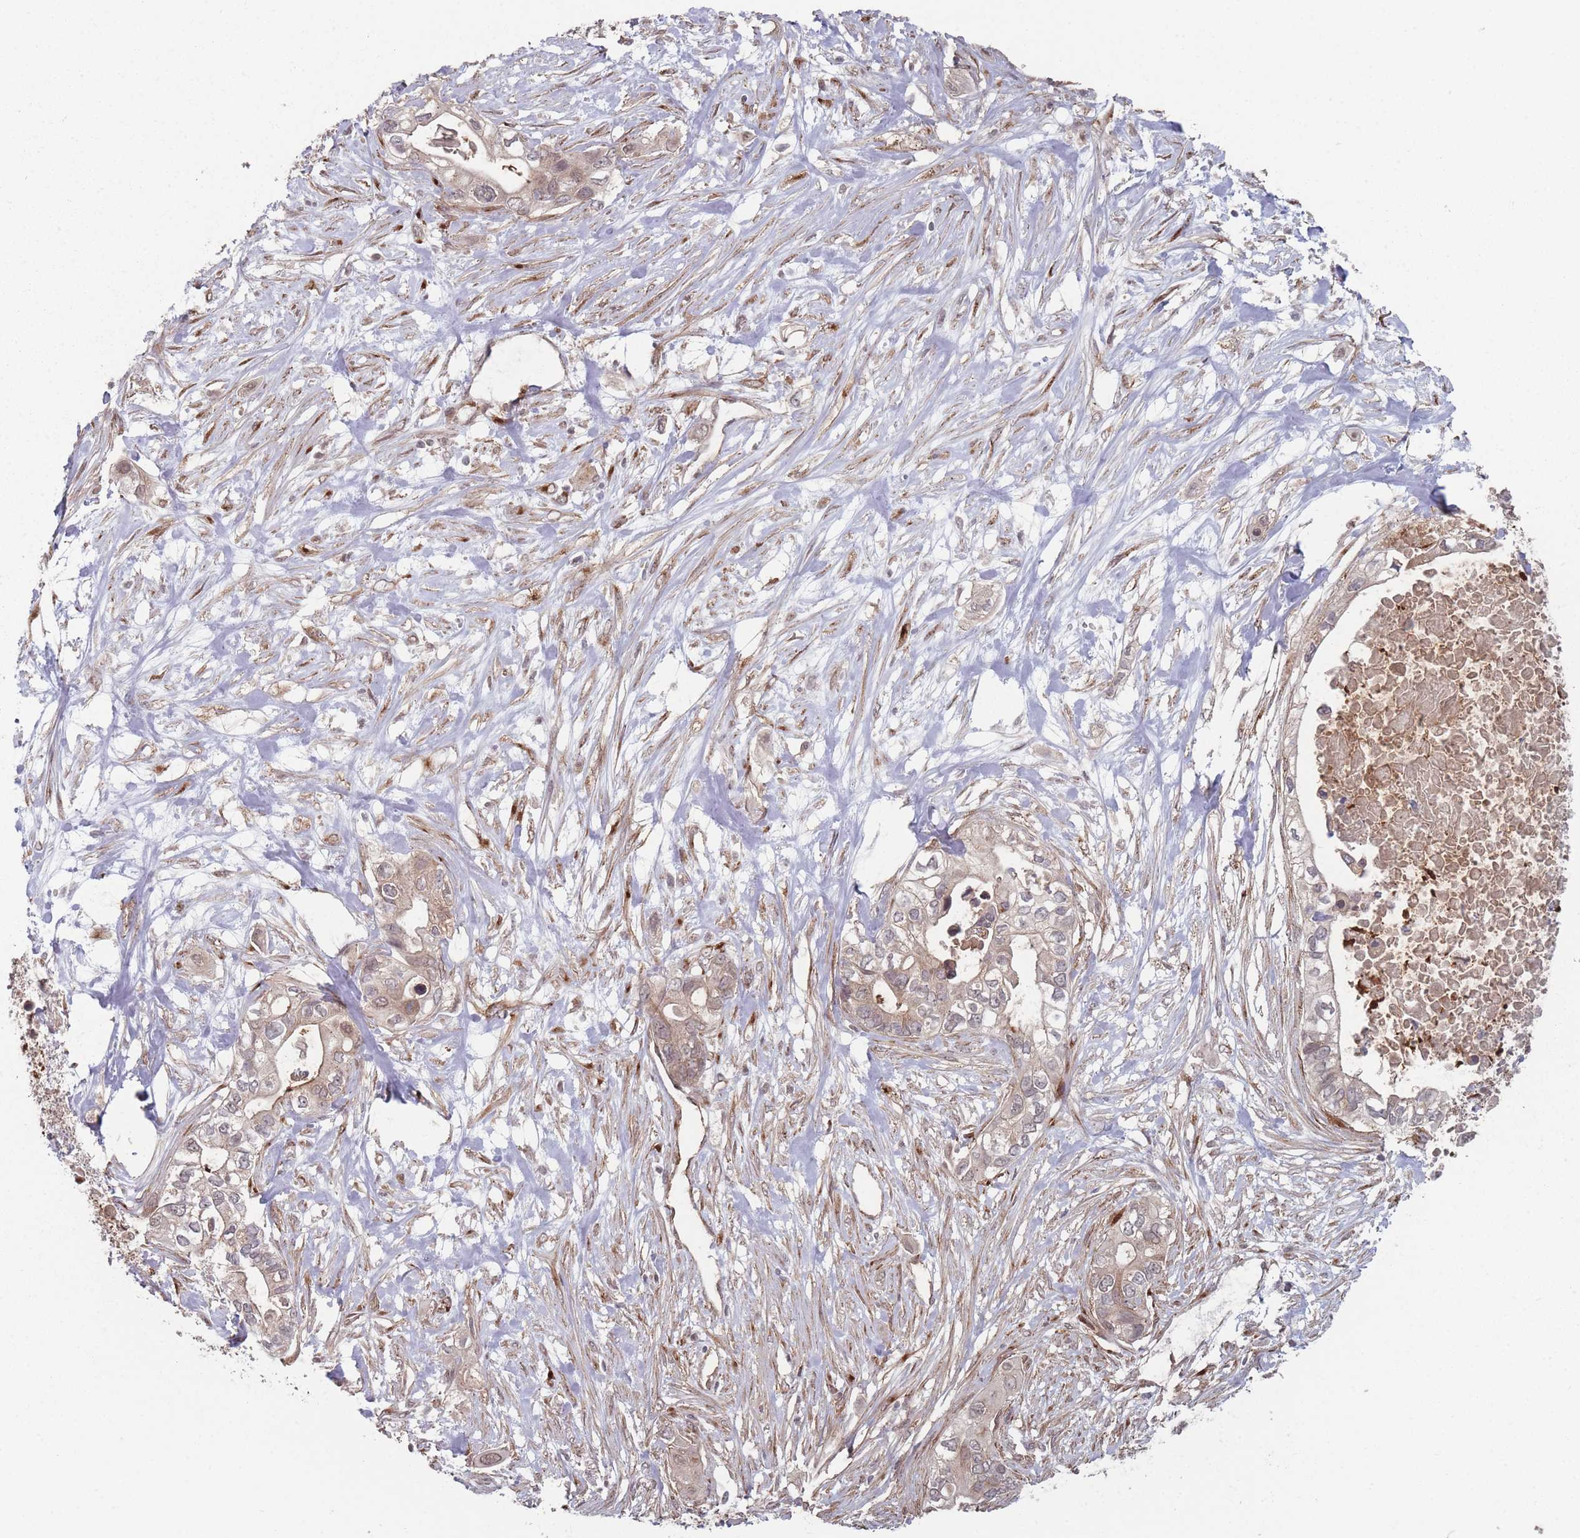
{"staining": {"intensity": "weak", "quantity": "<25%", "location": "cytoplasmic/membranous,nuclear"}, "tissue": "pancreatic cancer", "cell_type": "Tumor cells", "image_type": "cancer", "snomed": [{"axis": "morphology", "description": "Adenocarcinoma, NOS"}, {"axis": "topography", "description": "Pancreas"}], "caption": "DAB (3,3'-diaminobenzidine) immunohistochemical staining of pancreatic adenocarcinoma reveals no significant positivity in tumor cells. (Brightfield microscopy of DAB (3,3'-diaminobenzidine) immunohistochemistry (IHC) at high magnification).", "gene": "CNTRL", "patient": {"sex": "female", "age": 63}}